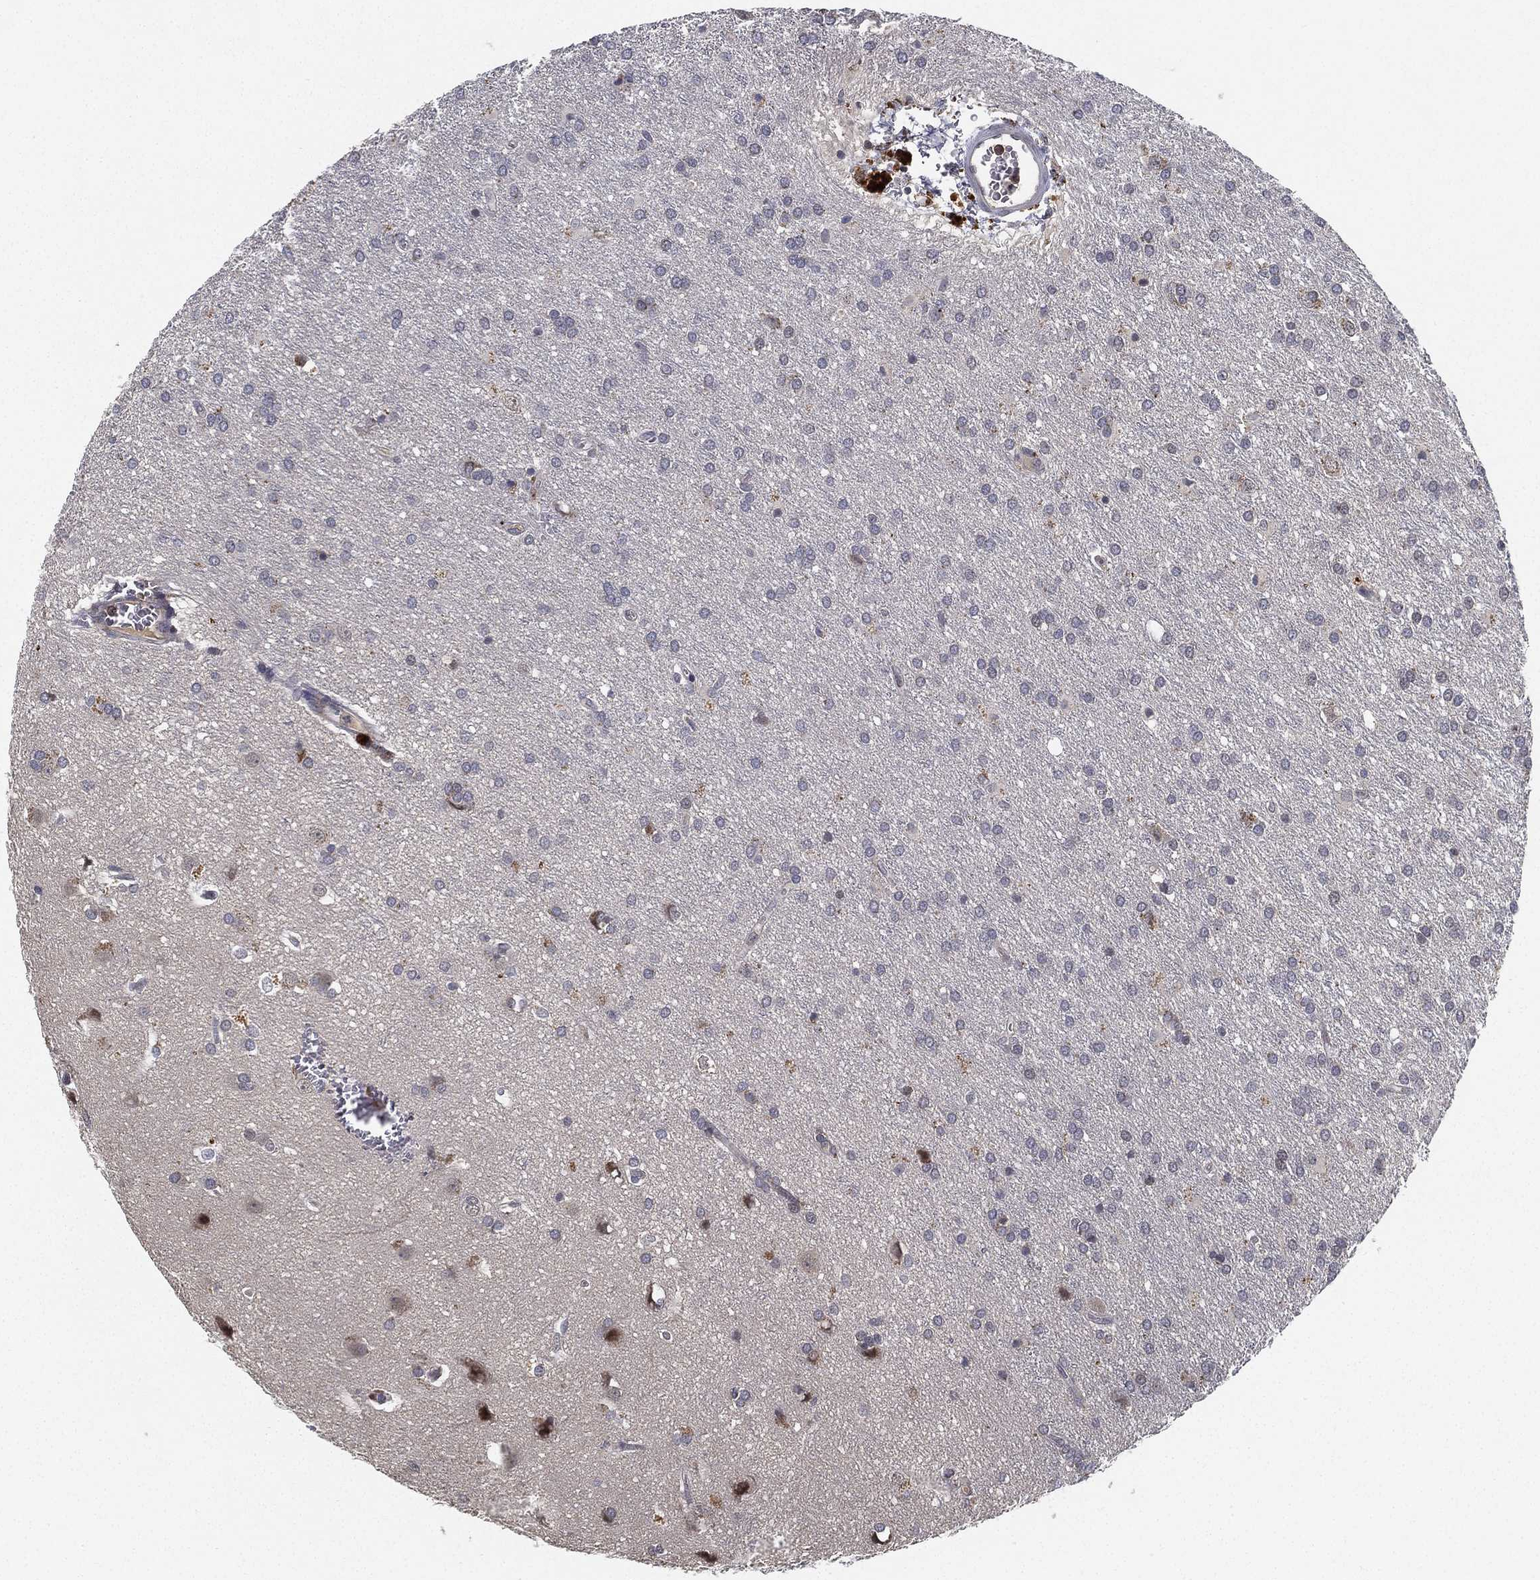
{"staining": {"intensity": "negative", "quantity": "none", "location": "none"}, "tissue": "glioma", "cell_type": "Tumor cells", "image_type": "cancer", "snomed": [{"axis": "morphology", "description": "Glioma, malignant, Low grade"}, {"axis": "topography", "description": "Brain"}], "caption": "Human glioma stained for a protein using IHC exhibits no expression in tumor cells.", "gene": "CFAP251", "patient": {"sex": "female", "age": 32}}